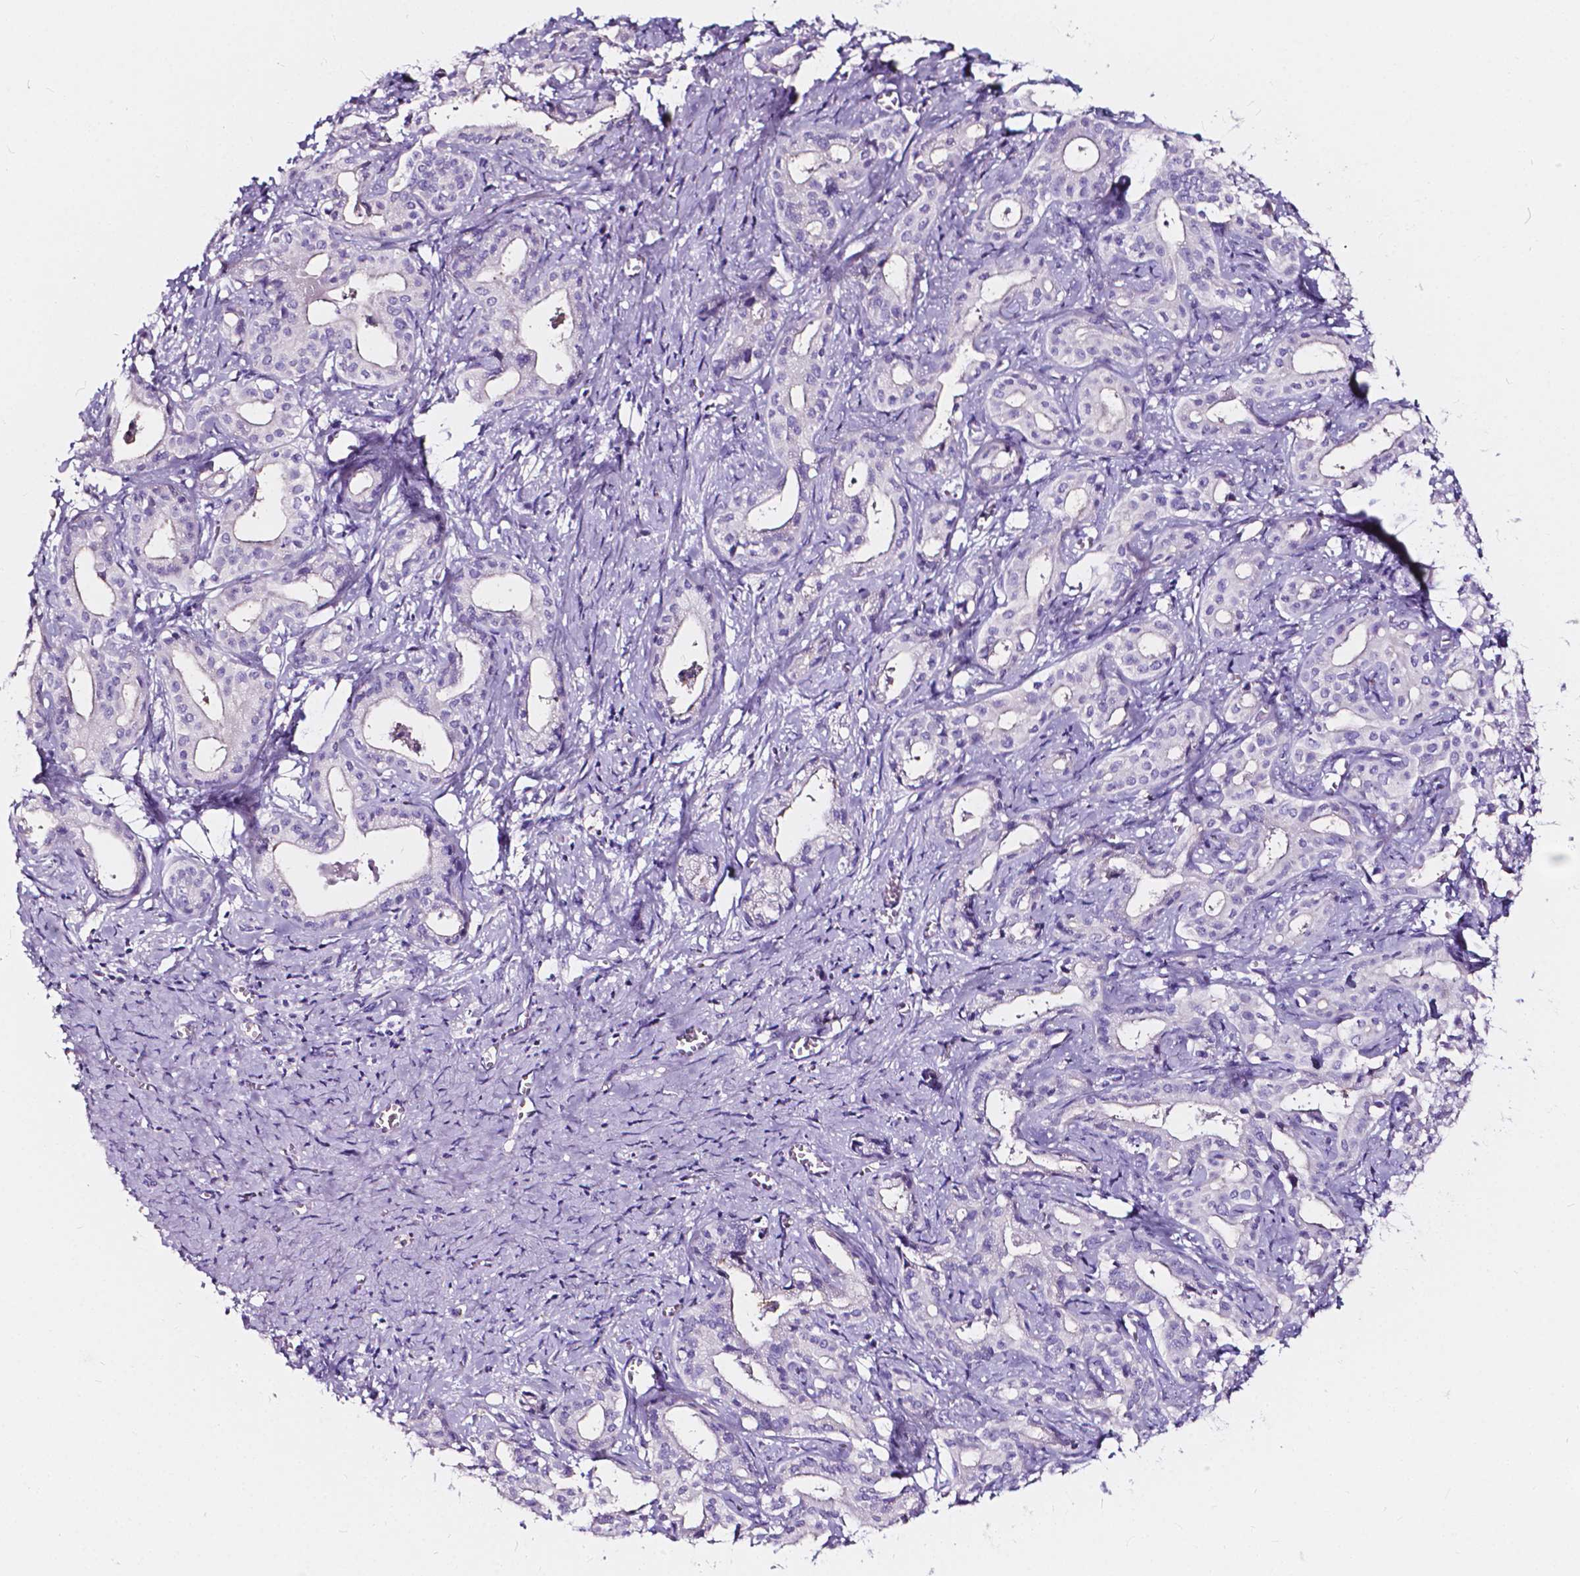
{"staining": {"intensity": "negative", "quantity": "none", "location": "none"}, "tissue": "liver cancer", "cell_type": "Tumor cells", "image_type": "cancer", "snomed": [{"axis": "morphology", "description": "Cholangiocarcinoma"}, {"axis": "topography", "description": "Liver"}], "caption": "The image displays no significant expression in tumor cells of cholangiocarcinoma (liver).", "gene": "CLSTN2", "patient": {"sex": "female", "age": 65}}